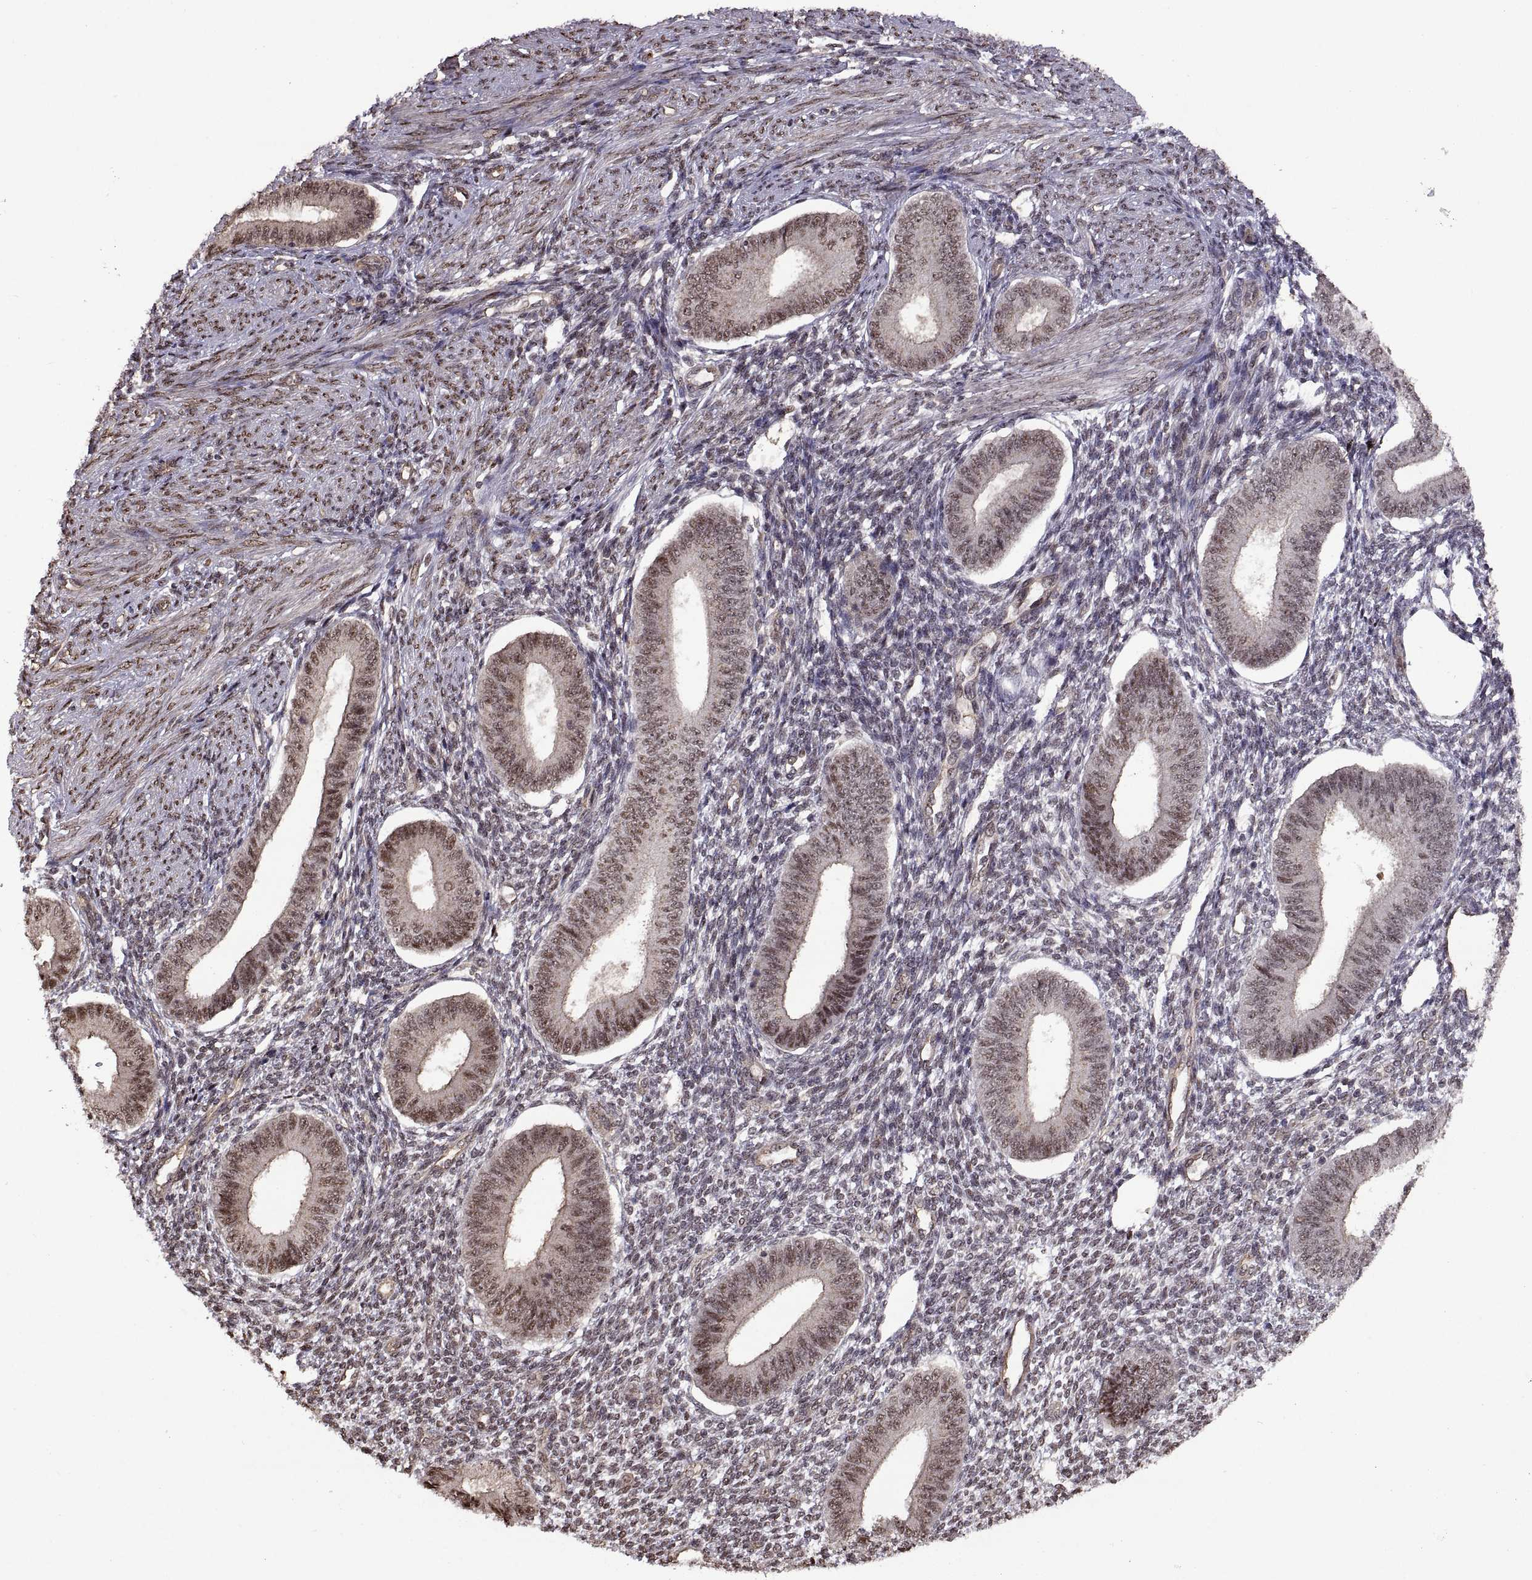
{"staining": {"intensity": "negative", "quantity": "none", "location": "none"}, "tissue": "endometrium", "cell_type": "Cells in endometrial stroma", "image_type": "normal", "snomed": [{"axis": "morphology", "description": "Normal tissue, NOS"}, {"axis": "topography", "description": "Endometrium"}], "caption": "Cells in endometrial stroma show no significant protein positivity in unremarkable endometrium. (Stains: DAB immunohistochemistry (IHC) with hematoxylin counter stain, Microscopy: brightfield microscopy at high magnification).", "gene": "ARRB1", "patient": {"sex": "female", "age": 39}}